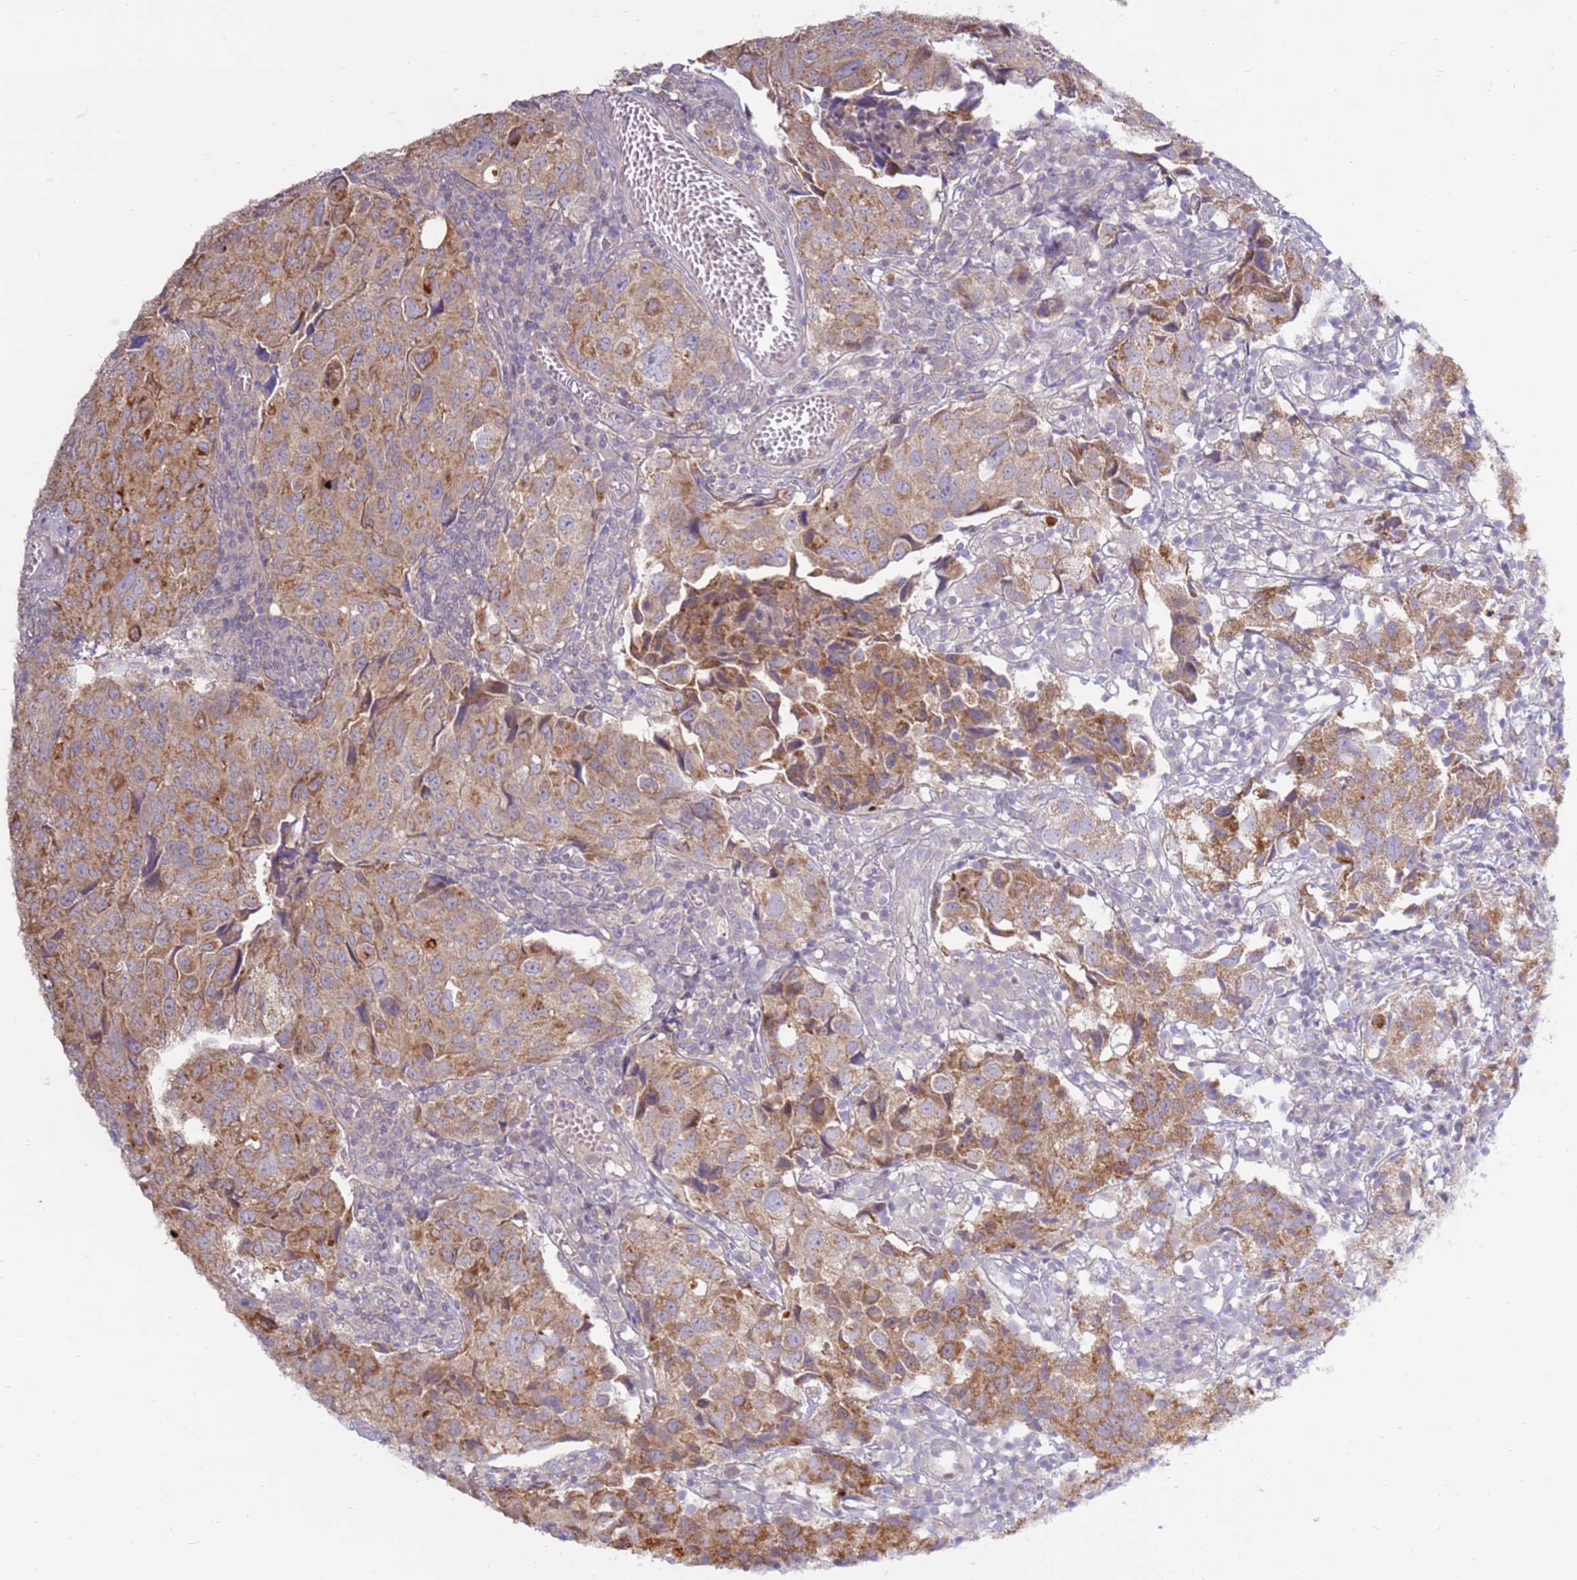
{"staining": {"intensity": "moderate", "quantity": ">75%", "location": "cytoplasmic/membranous"}, "tissue": "urothelial cancer", "cell_type": "Tumor cells", "image_type": "cancer", "snomed": [{"axis": "morphology", "description": "Urothelial carcinoma, High grade"}, {"axis": "topography", "description": "Urinary bladder"}], "caption": "High-grade urothelial carcinoma stained with immunohistochemistry (IHC) demonstrates moderate cytoplasmic/membranous staining in about >75% of tumor cells.", "gene": "EVA1B", "patient": {"sex": "female", "age": 75}}